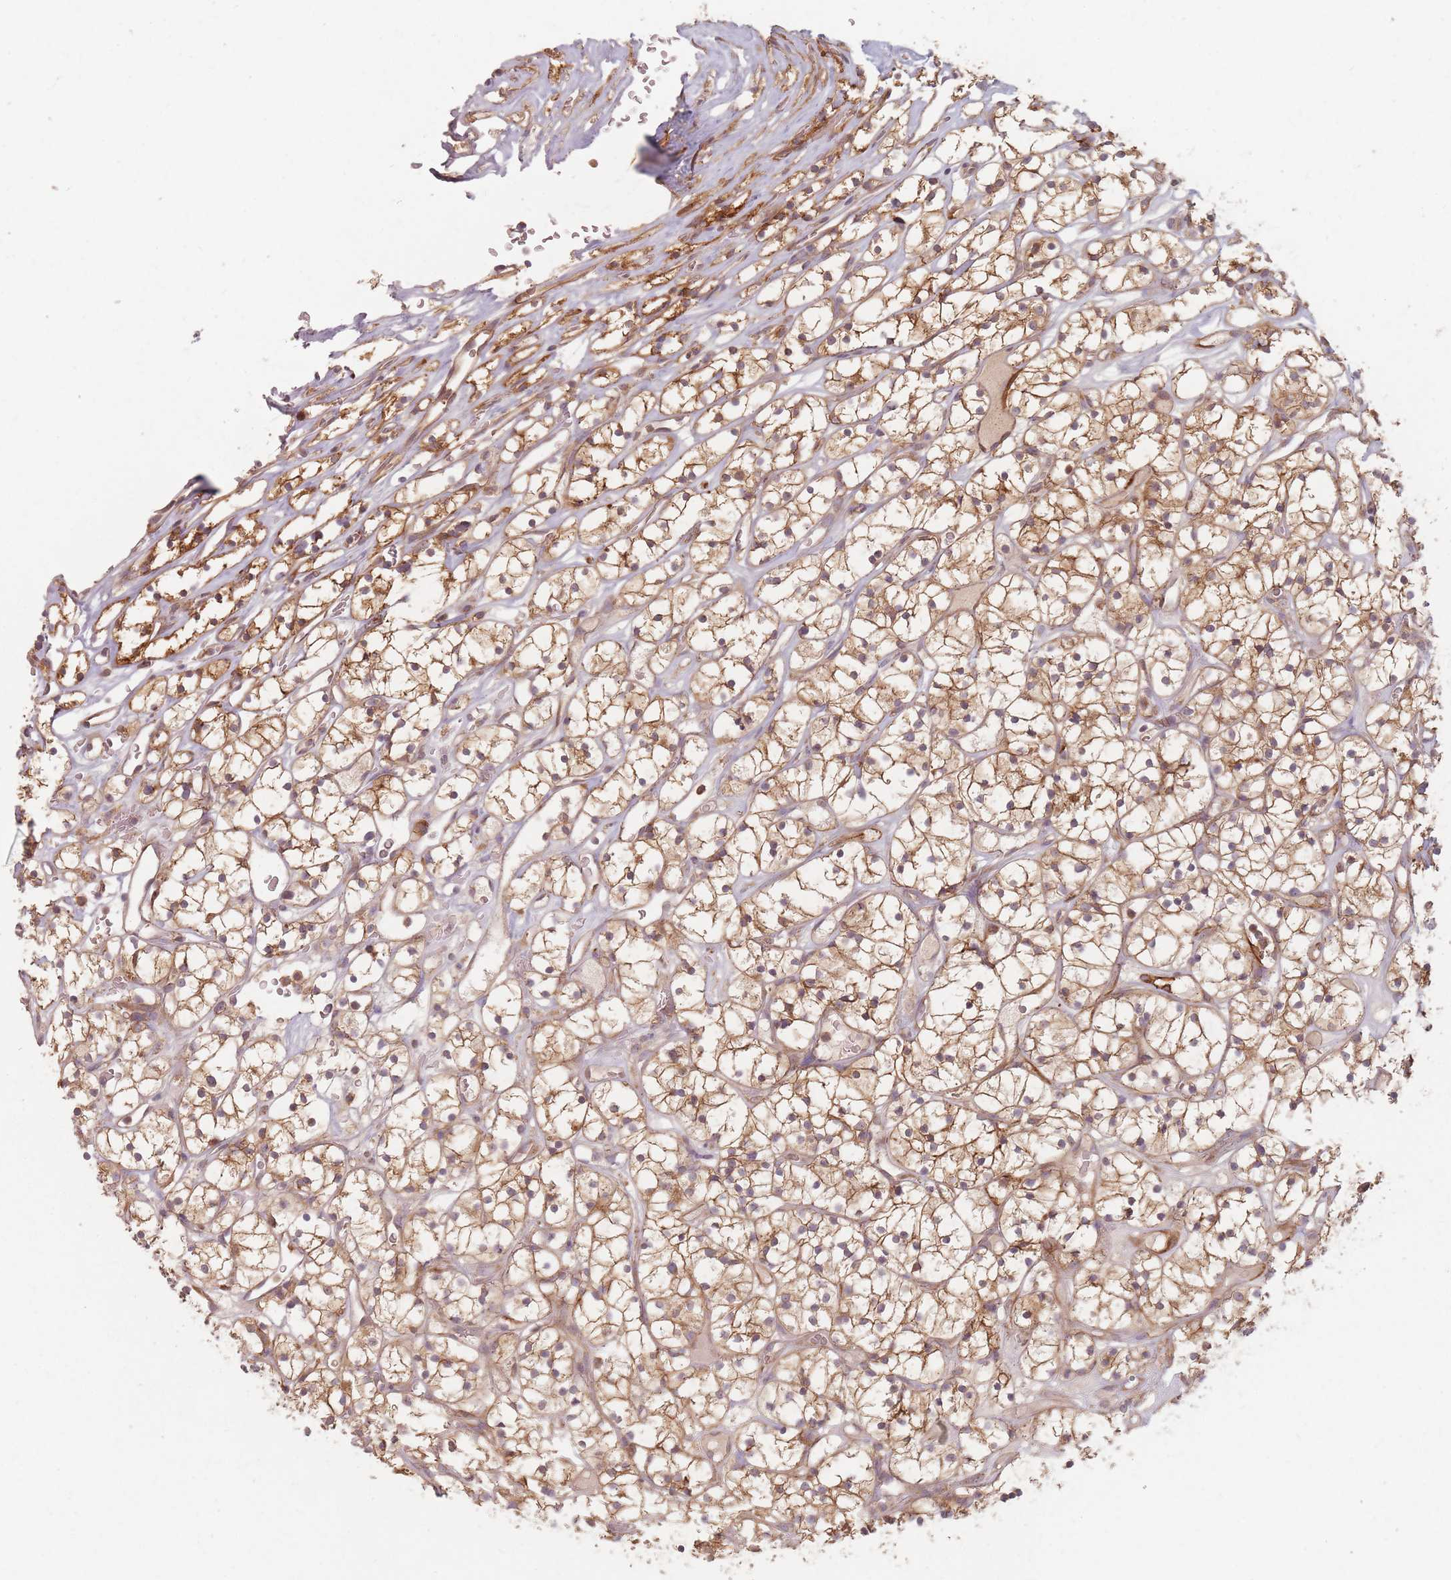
{"staining": {"intensity": "moderate", "quantity": ">75%", "location": "cytoplasmic/membranous"}, "tissue": "renal cancer", "cell_type": "Tumor cells", "image_type": "cancer", "snomed": [{"axis": "morphology", "description": "Adenocarcinoma, NOS"}, {"axis": "topography", "description": "Kidney"}], "caption": "Tumor cells exhibit medium levels of moderate cytoplasmic/membranous expression in about >75% of cells in renal cancer. Using DAB (brown) and hematoxylin (blue) stains, captured at high magnification using brightfield microscopy.", "gene": "MRPS6", "patient": {"sex": "female", "age": 64}}